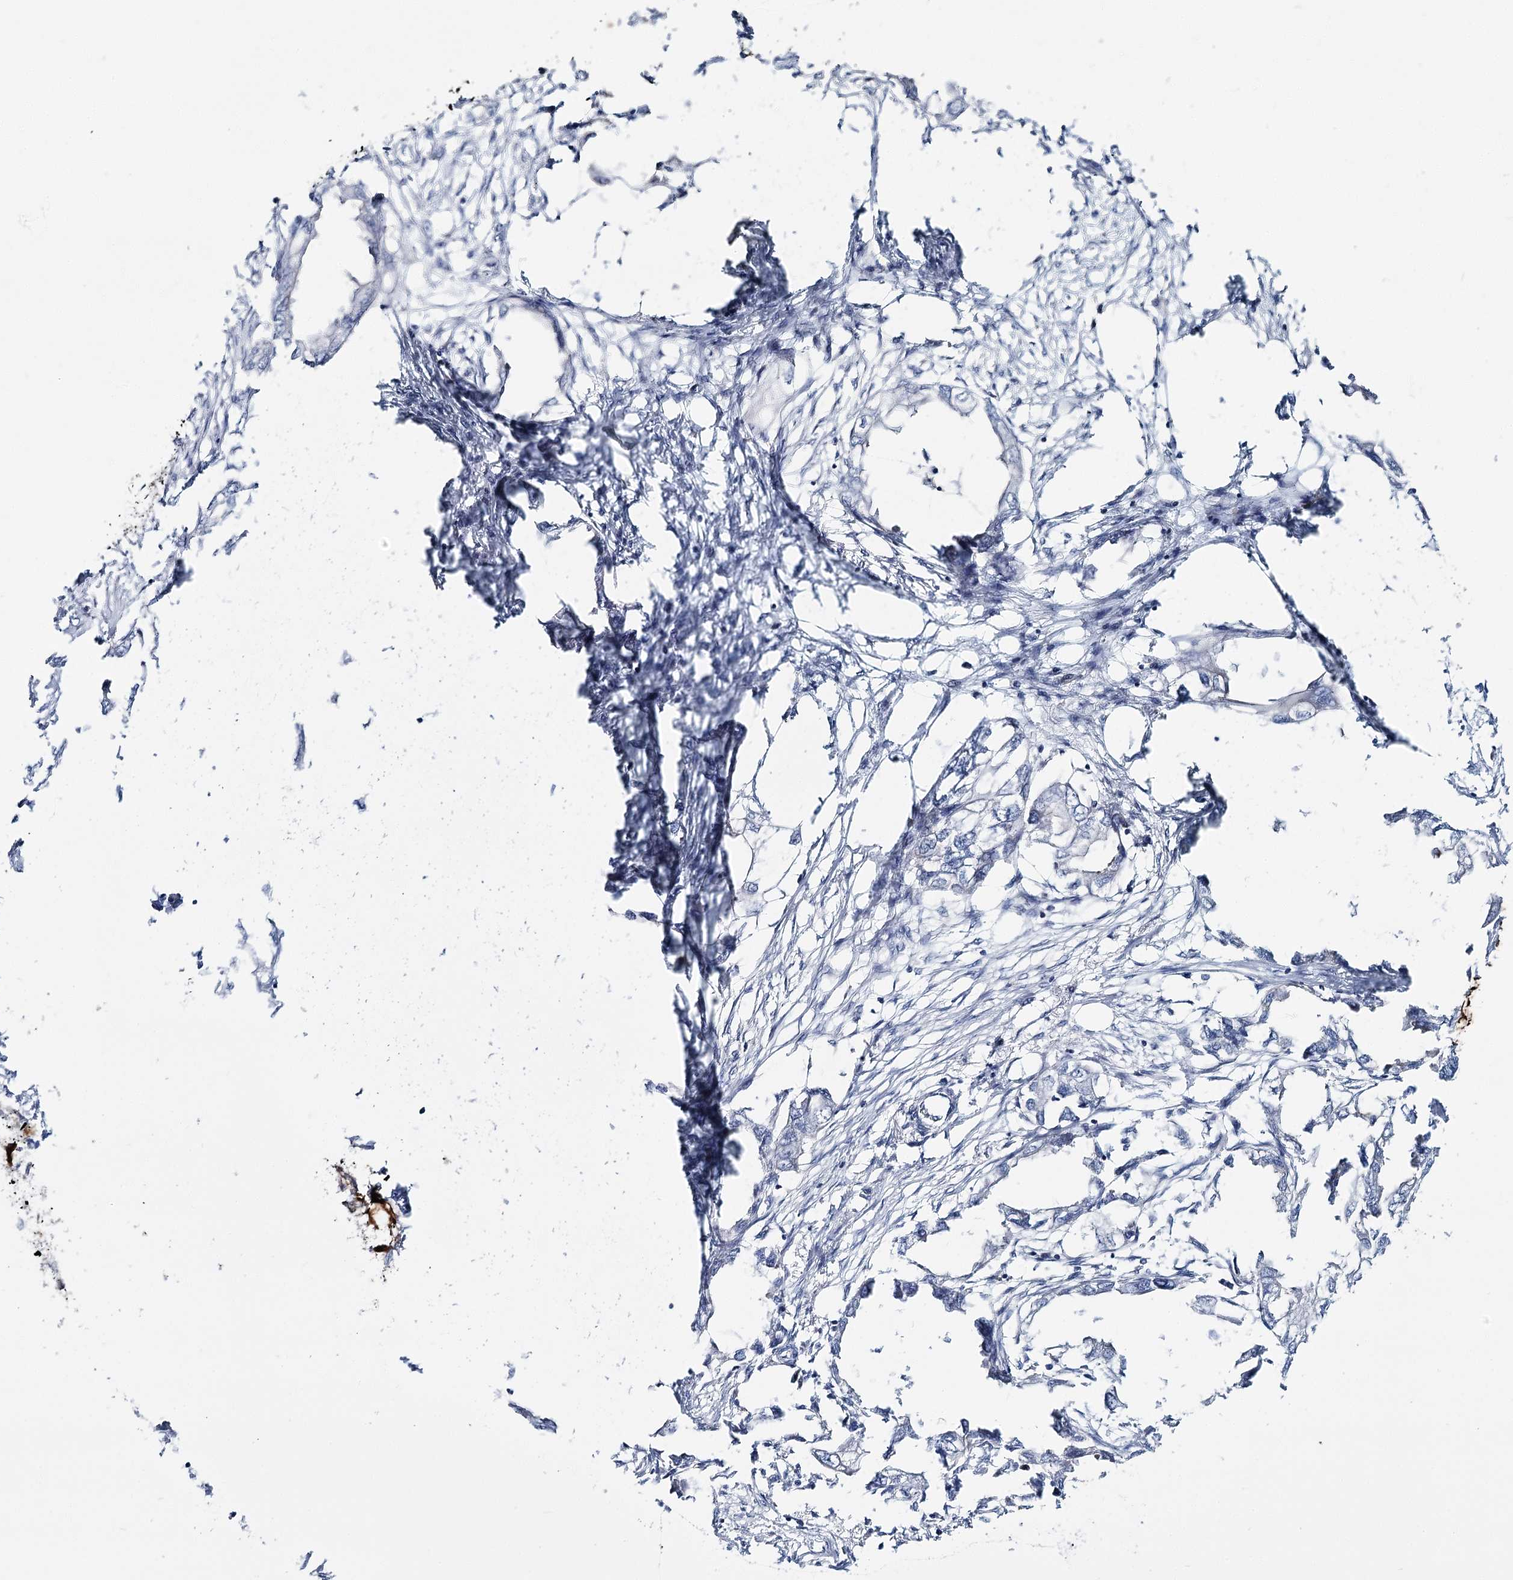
{"staining": {"intensity": "negative", "quantity": "none", "location": "none"}, "tissue": "endometrial cancer", "cell_type": "Tumor cells", "image_type": "cancer", "snomed": [{"axis": "morphology", "description": "Adenocarcinoma, NOS"}, {"axis": "morphology", "description": "Adenocarcinoma, metastatic, NOS"}, {"axis": "topography", "description": "Adipose tissue"}, {"axis": "topography", "description": "Endometrium"}], "caption": "Immunohistochemistry (IHC) of human metastatic adenocarcinoma (endometrial) shows no positivity in tumor cells.", "gene": "CPLANE1", "patient": {"sex": "female", "age": 67}}